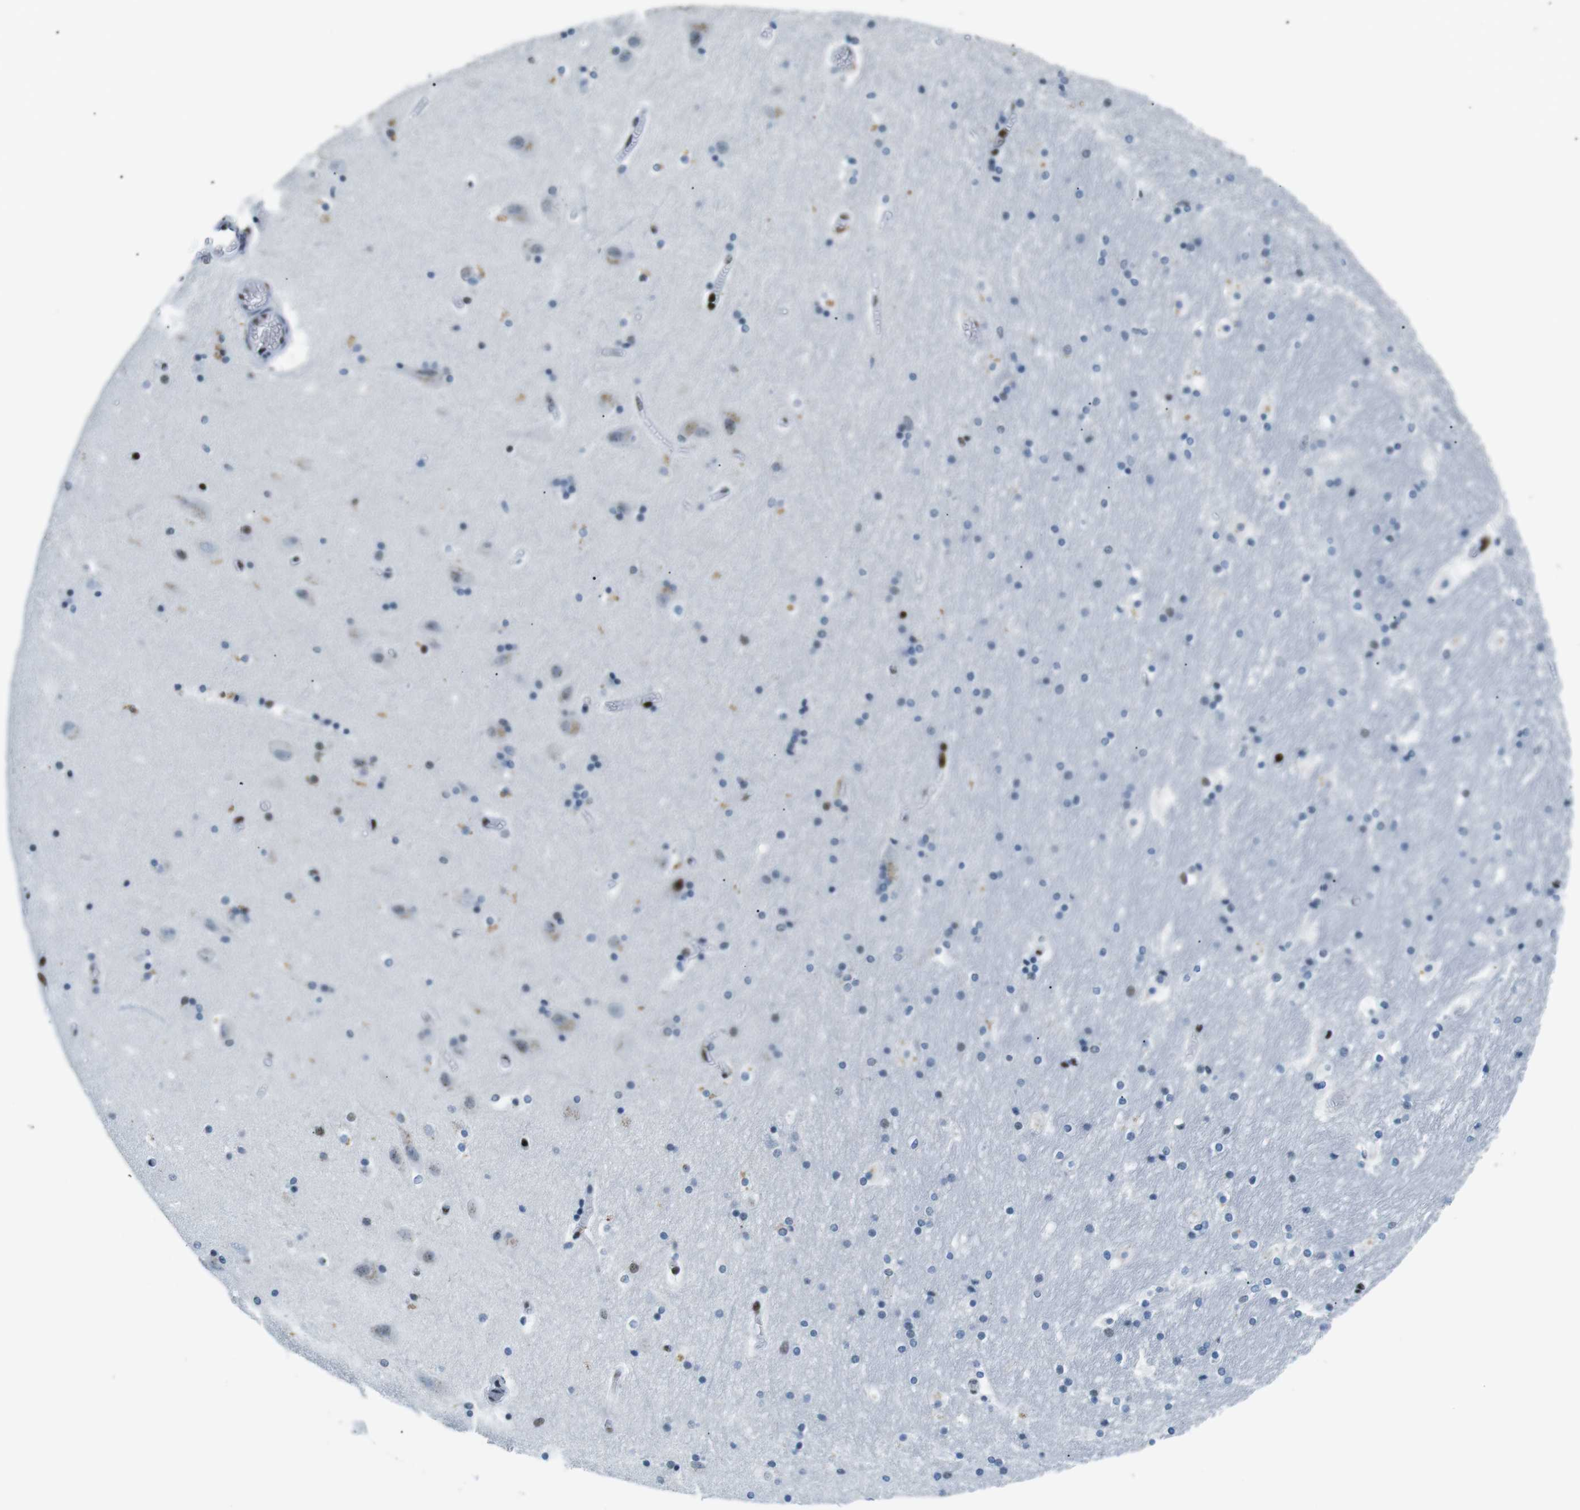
{"staining": {"intensity": "moderate", "quantity": "<25%", "location": "cytoplasmic/membranous,nuclear"}, "tissue": "hippocampus", "cell_type": "Glial cells", "image_type": "normal", "snomed": [{"axis": "morphology", "description": "Normal tissue, NOS"}, {"axis": "topography", "description": "Hippocampus"}], "caption": "Hippocampus stained with DAB (3,3'-diaminobenzidine) immunohistochemistry (IHC) demonstrates low levels of moderate cytoplasmic/membranous,nuclear staining in about <25% of glial cells. (IHC, brightfield microscopy, high magnification).", "gene": "PML", "patient": {"sex": "male", "age": 45}}